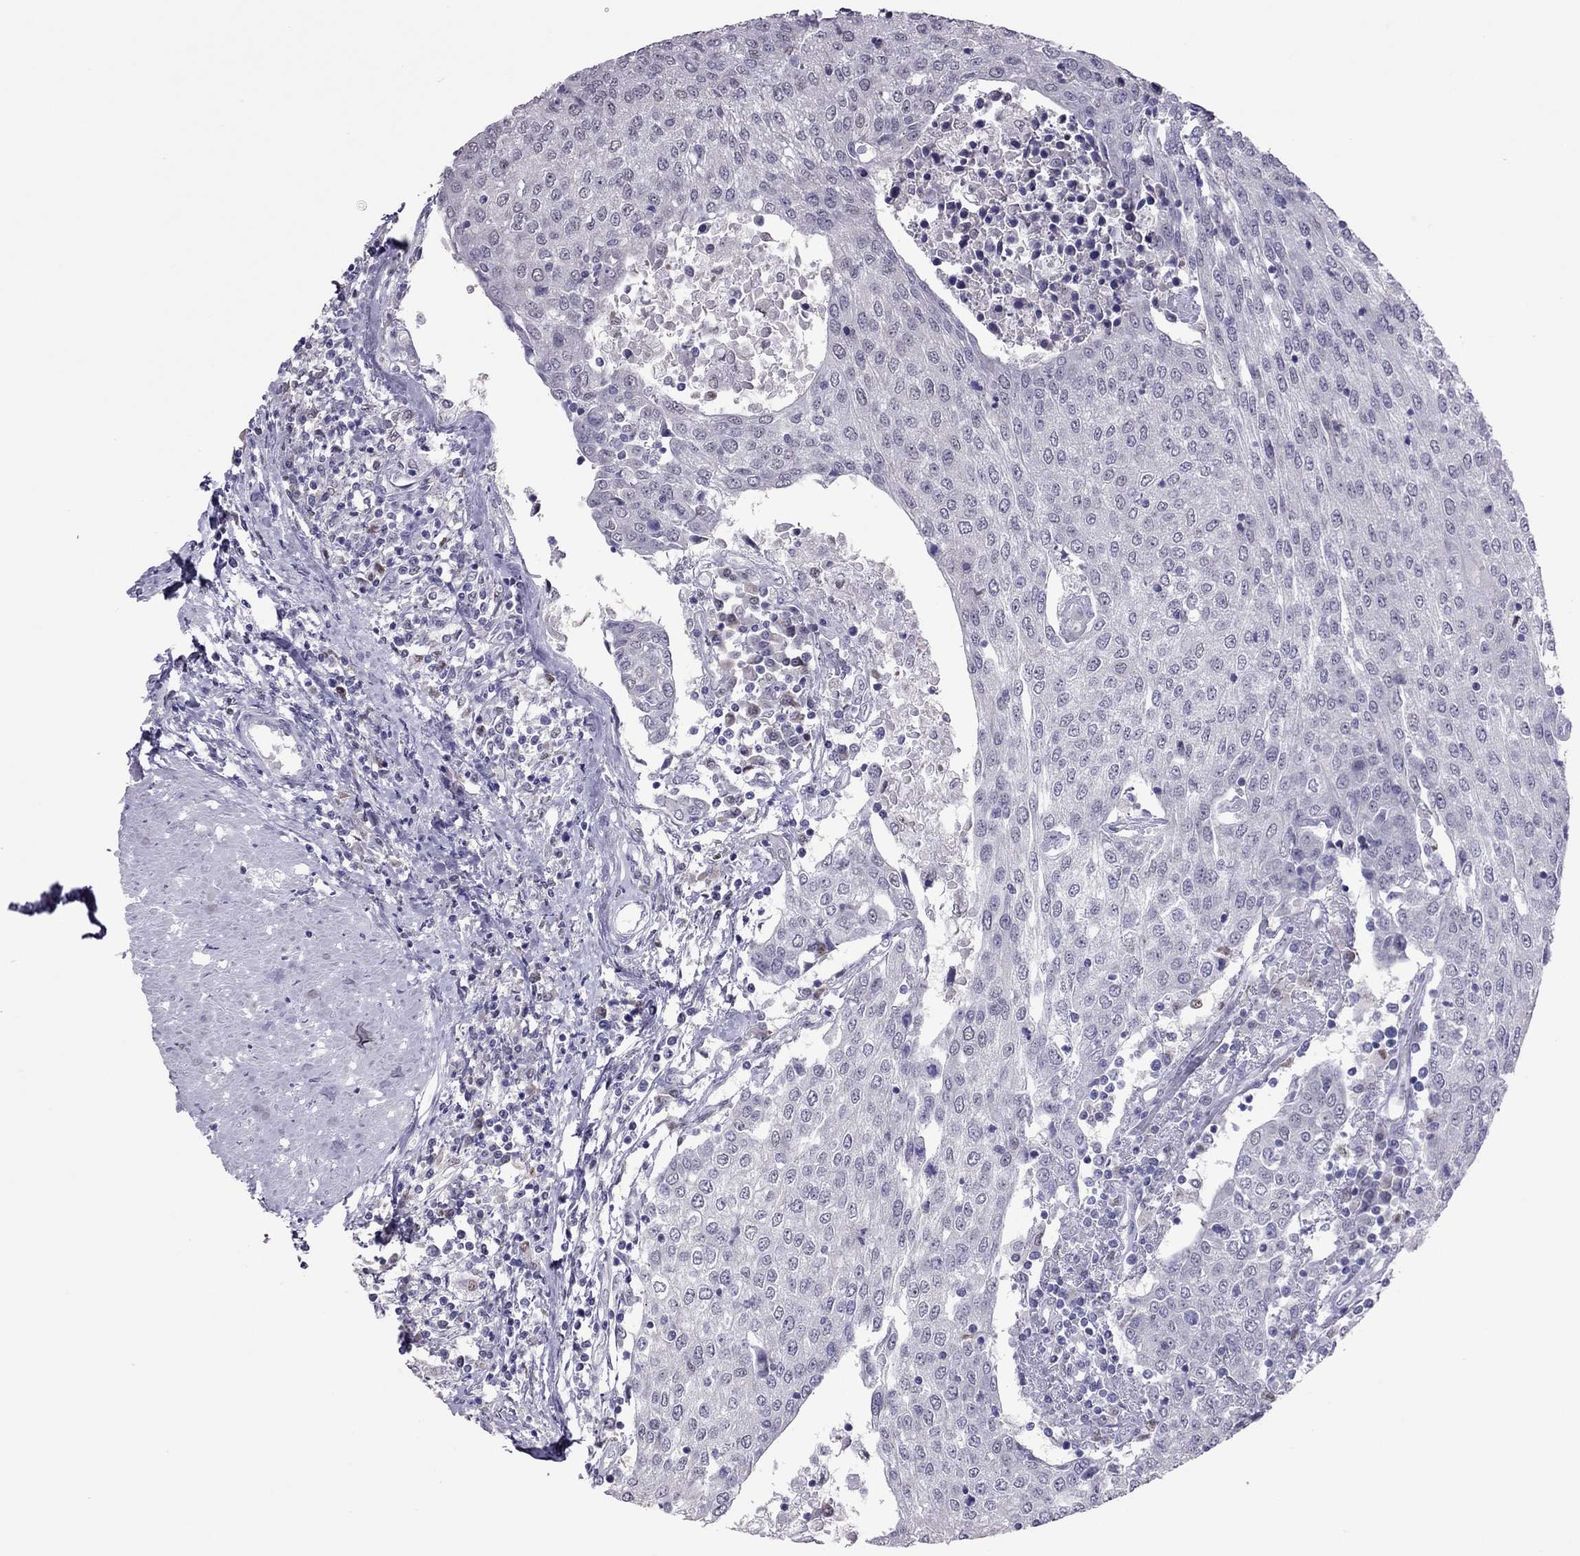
{"staining": {"intensity": "negative", "quantity": "none", "location": "none"}, "tissue": "urothelial cancer", "cell_type": "Tumor cells", "image_type": "cancer", "snomed": [{"axis": "morphology", "description": "Urothelial carcinoma, High grade"}, {"axis": "topography", "description": "Urinary bladder"}], "caption": "The photomicrograph demonstrates no significant staining in tumor cells of urothelial cancer.", "gene": "SPINT3", "patient": {"sex": "female", "age": 85}}